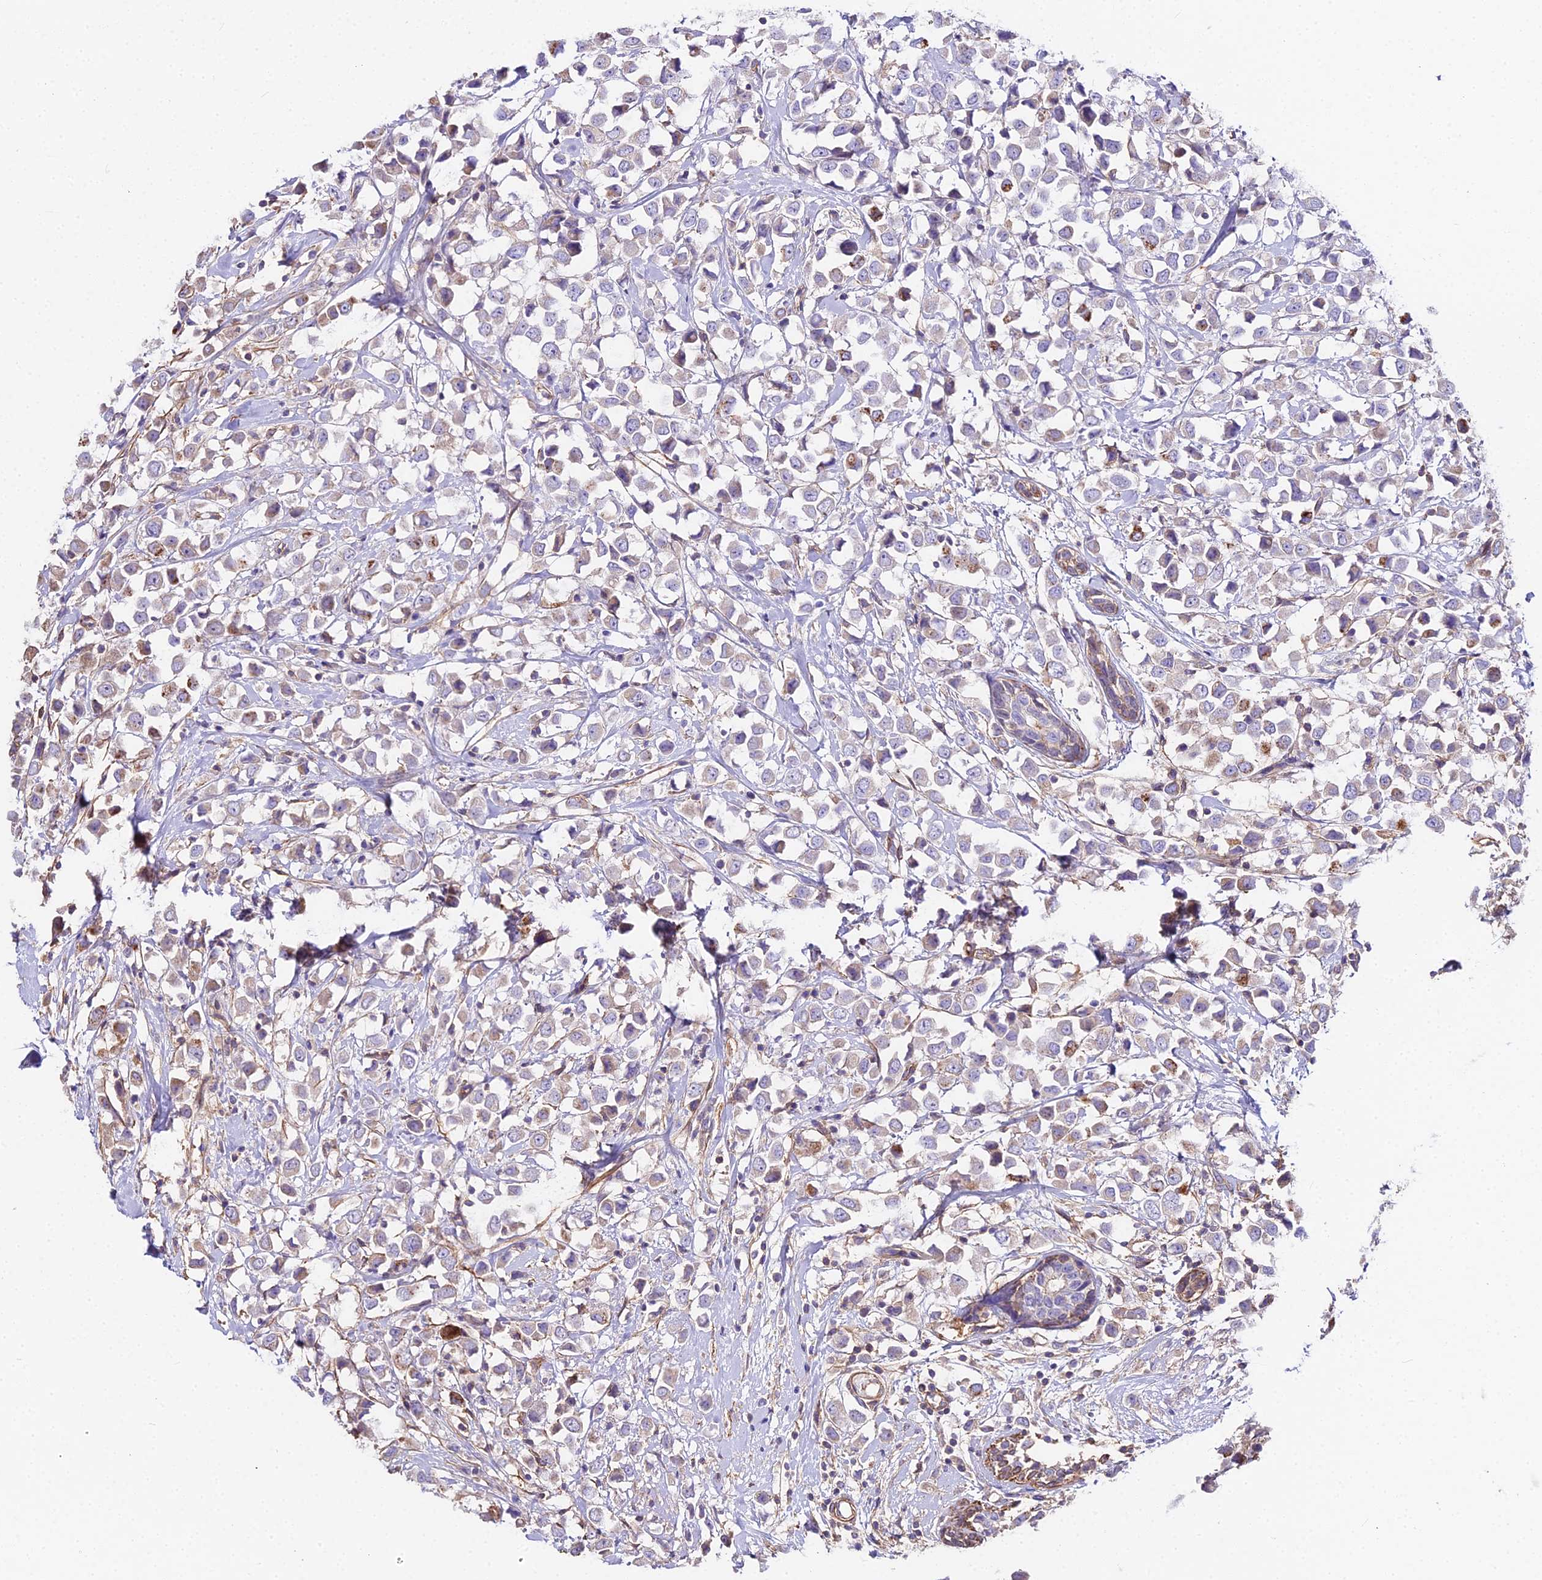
{"staining": {"intensity": "weak", "quantity": "<25%", "location": "cytoplasmic/membranous"}, "tissue": "breast cancer", "cell_type": "Tumor cells", "image_type": "cancer", "snomed": [{"axis": "morphology", "description": "Duct carcinoma"}, {"axis": "topography", "description": "Breast"}], "caption": "Tumor cells show no significant staining in breast cancer (infiltrating ductal carcinoma).", "gene": "GLYAT", "patient": {"sex": "female", "age": 61}}